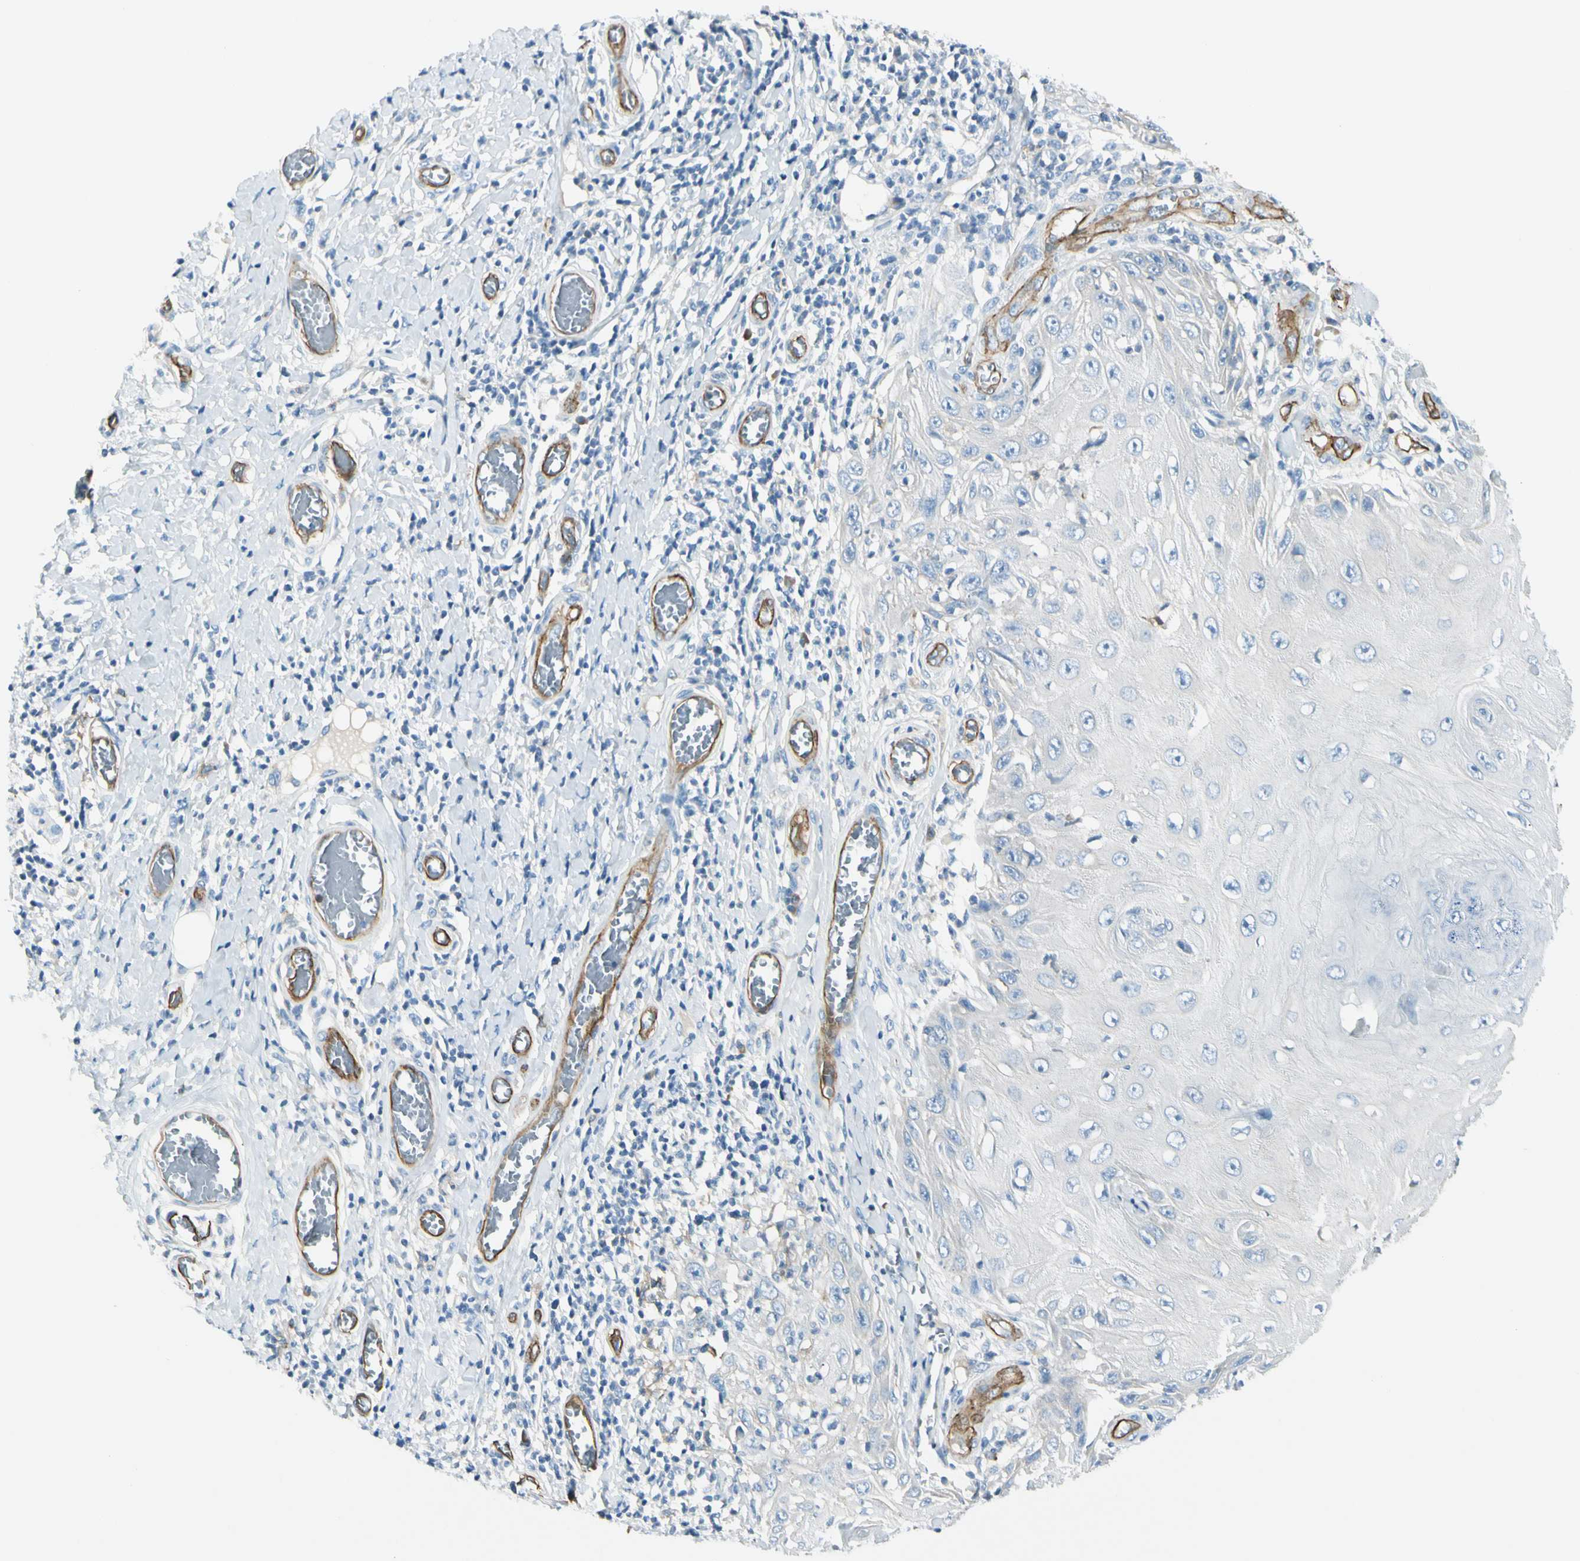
{"staining": {"intensity": "negative", "quantity": "none", "location": "none"}, "tissue": "skin cancer", "cell_type": "Tumor cells", "image_type": "cancer", "snomed": [{"axis": "morphology", "description": "Squamous cell carcinoma, NOS"}, {"axis": "topography", "description": "Skin"}], "caption": "Skin cancer was stained to show a protein in brown. There is no significant positivity in tumor cells.", "gene": "CD93", "patient": {"sex": "female", "age": 73}}